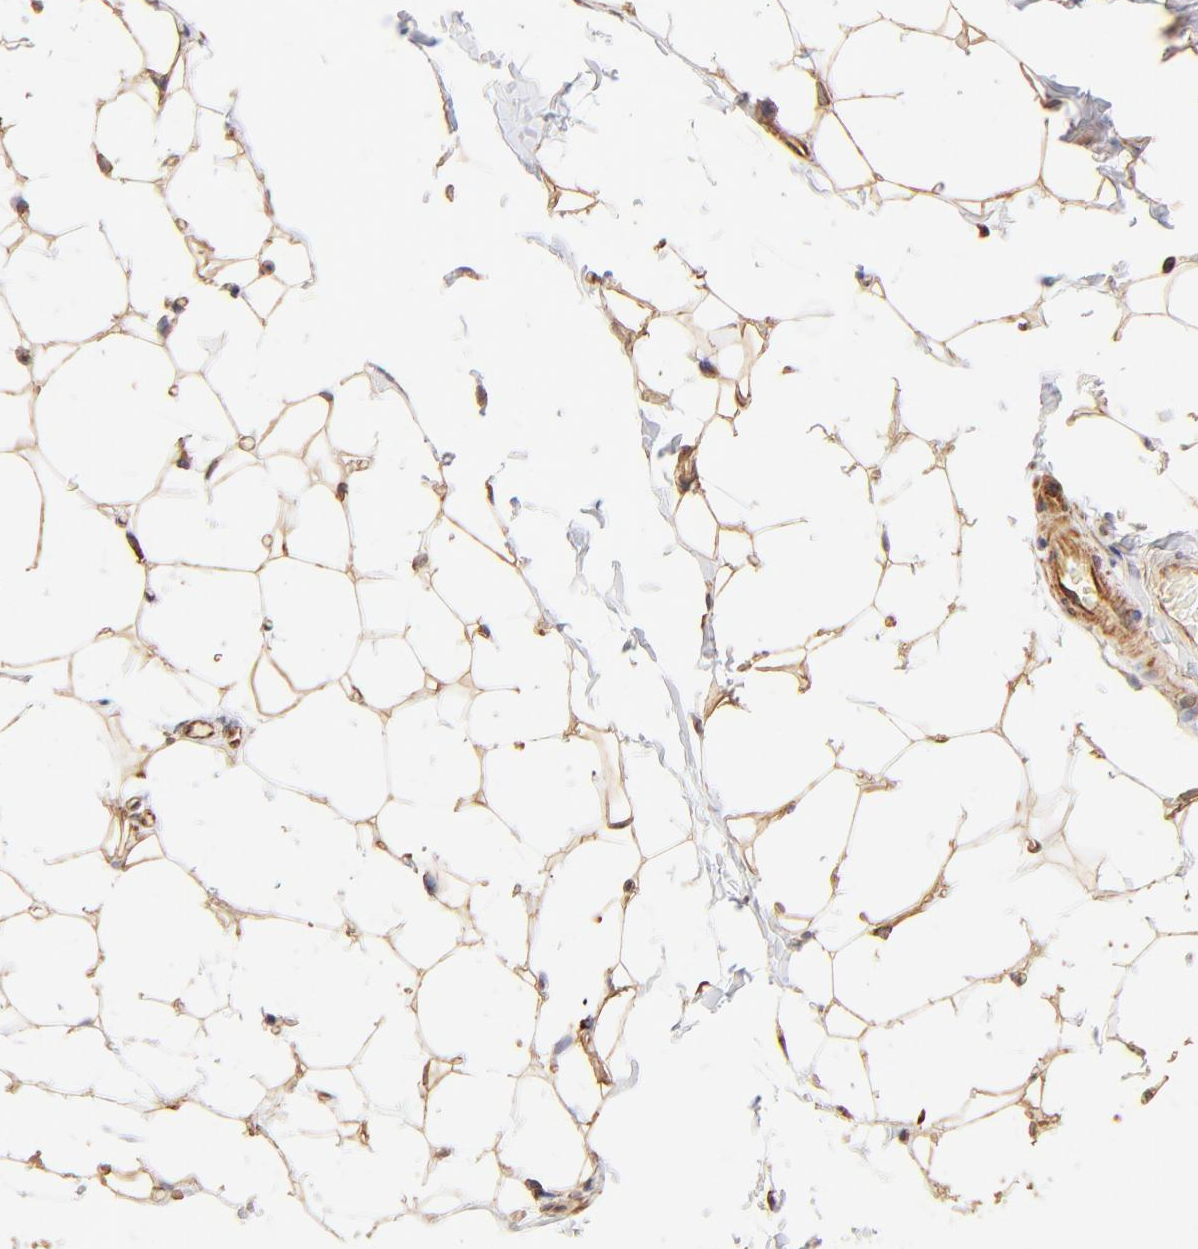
{"staining": {"intensity": "moderate", "quantity": ">75%", "location": "cytoplasmic/membranous"}, "tissue": "adipose tissue", "cell_type": "Adipocytes", "image_type": "normal", "snomed": [{"axis": "morphology", "description": "Normal tissue, NOS"}, {"axis": "topography", "description": "Soft tissue"}], "caption": "Adipose tissue was stained to show a protein in brown. There is medium levels of moderate cytoplasmic/membranous expression in approximately >75% of adipocytes. The staining was performed using DAB, with brown indicating positive protein expression. Nuclei are stained blue with hematoxylin.", "gene": "TNFAIP3", "patient": {"sex": "male", "age": 26}}